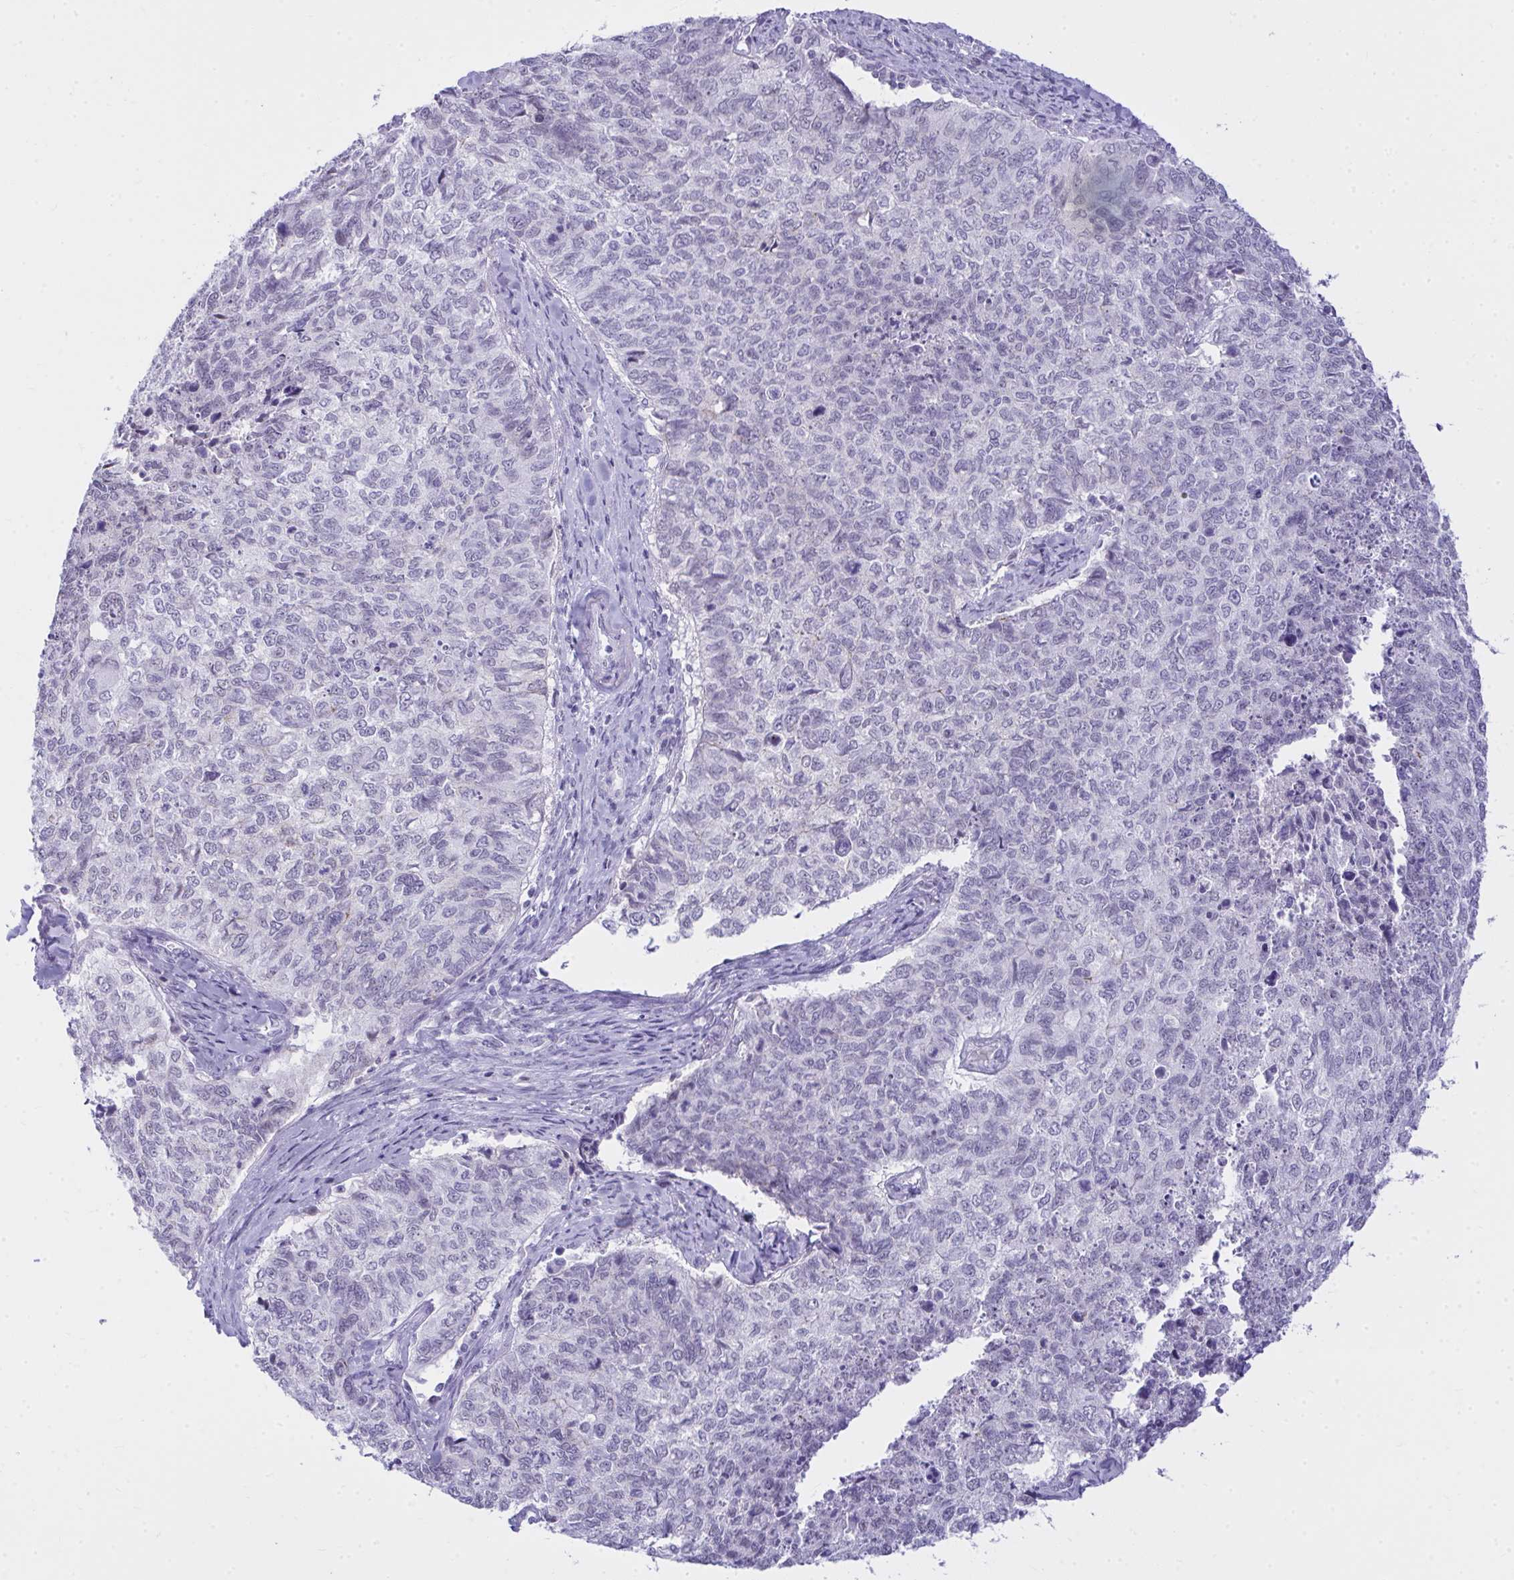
{"staining": {"intensity": "negative", "quantity": "none", "location": "none"}, "tissue": "cervical cancer", "cell_type": "Tumor cells", "image_type": "cancer", "snomed": [{"axis": "morphology", "description": "Adenocarcinoma, NOS"}, {"axis": "topography", "description": "Cervix"}], "caption": "Histopathology image shows no significant protein staining in tumor cells of cervical cancer (adenocarcinoma). (DAB immunohistochemistry, high magnification).", "gene": "OR5F1", "patient": {"sex": "female", "age": 63}}